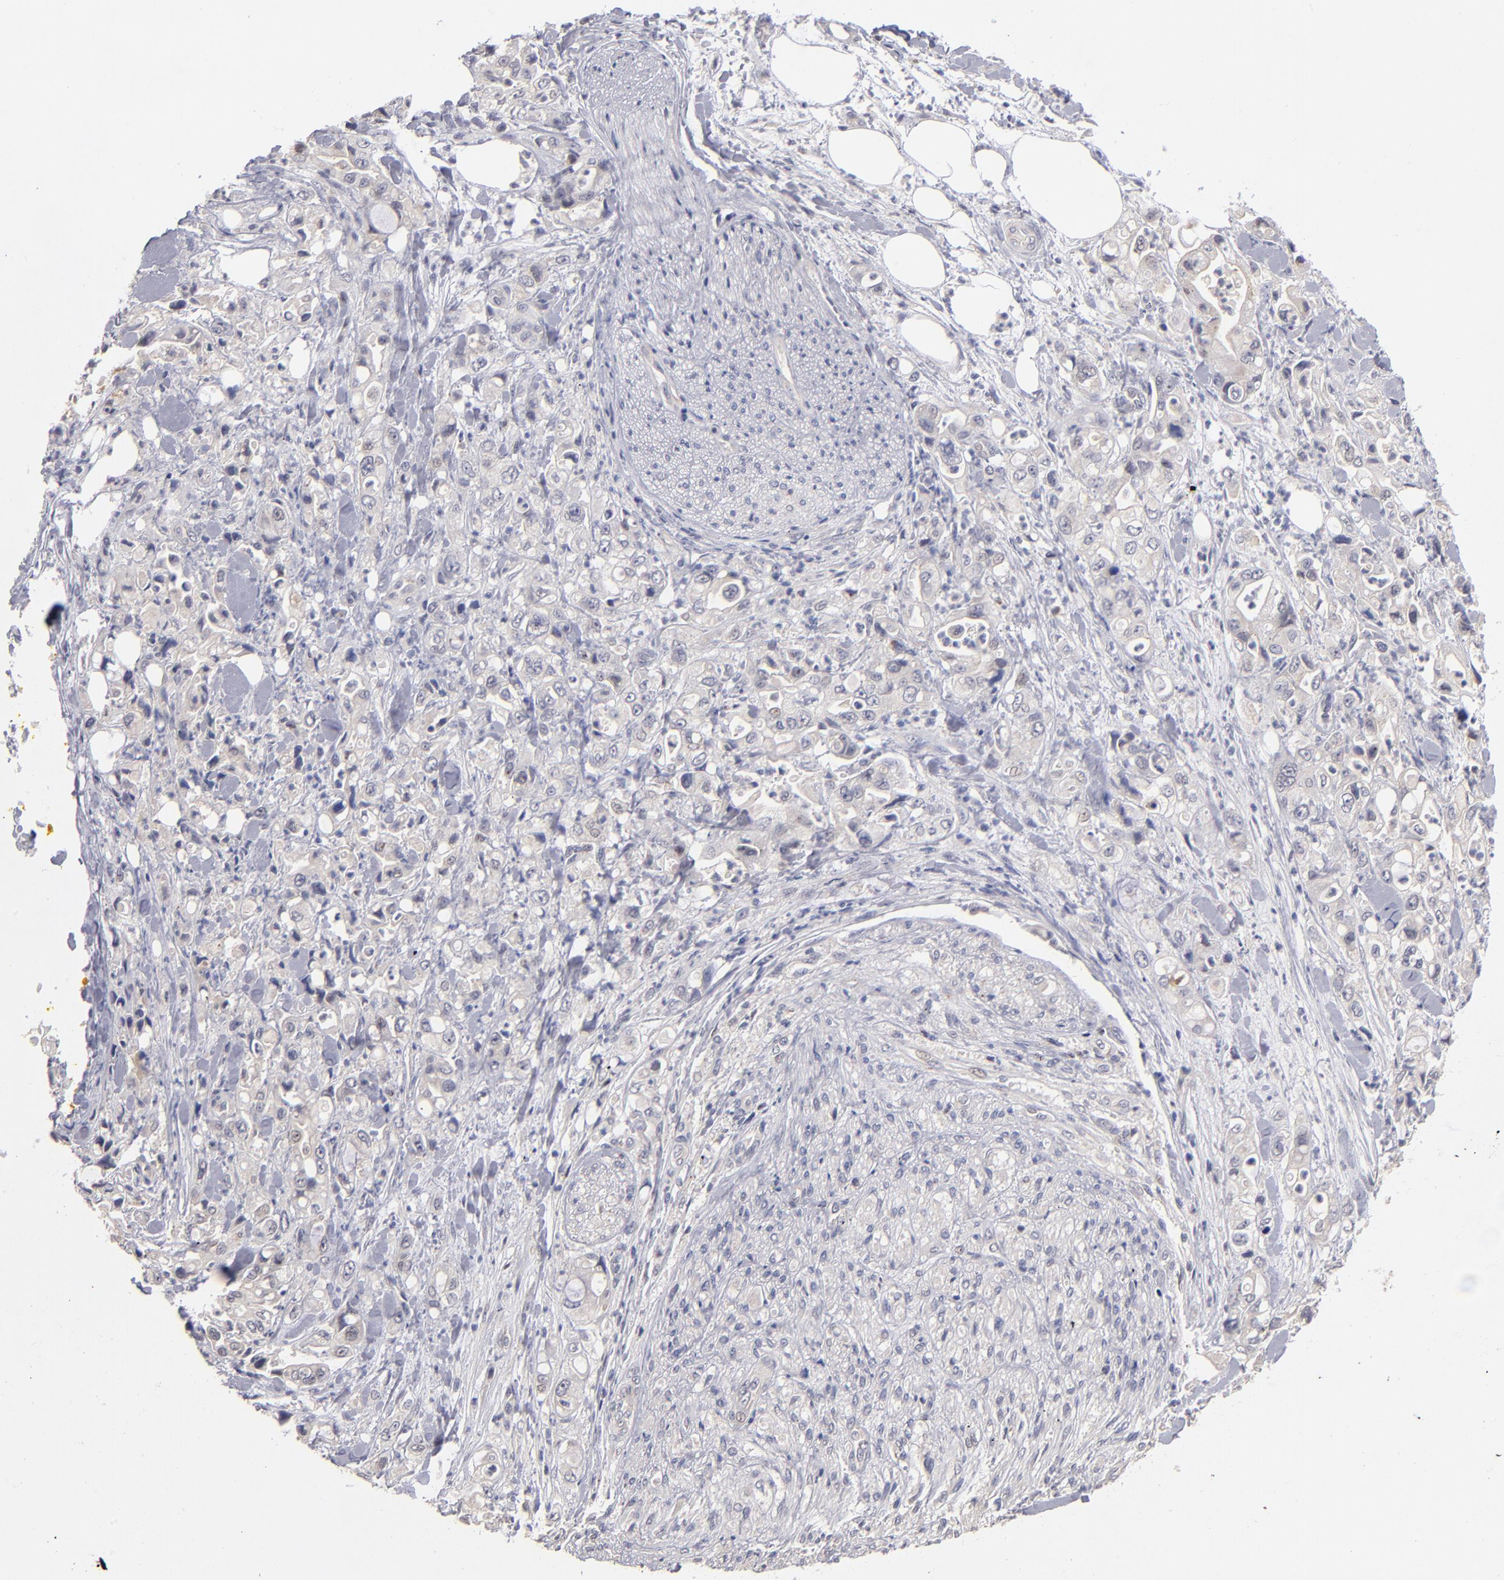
{"staining": {"intensity": "negative", "quantity": "none", "location": "none"}, "tissue": "pancreatic cancer", "cell_type": "Tumor cells", "image_type": "cancer", "snomed": [{"axis": "morphology", "description": "Adenocarcinoma, NOS"}, {"axis": "topography", "description": "Pancreas"}], "caption": "Human adenocarcinoma (pancreatic) stained for a protein using immunohistochemistry (IHC) demonstrates no expression in tumor cells.", "gene": "EXD2", "patient": {"sex": "male", "age": 70}}